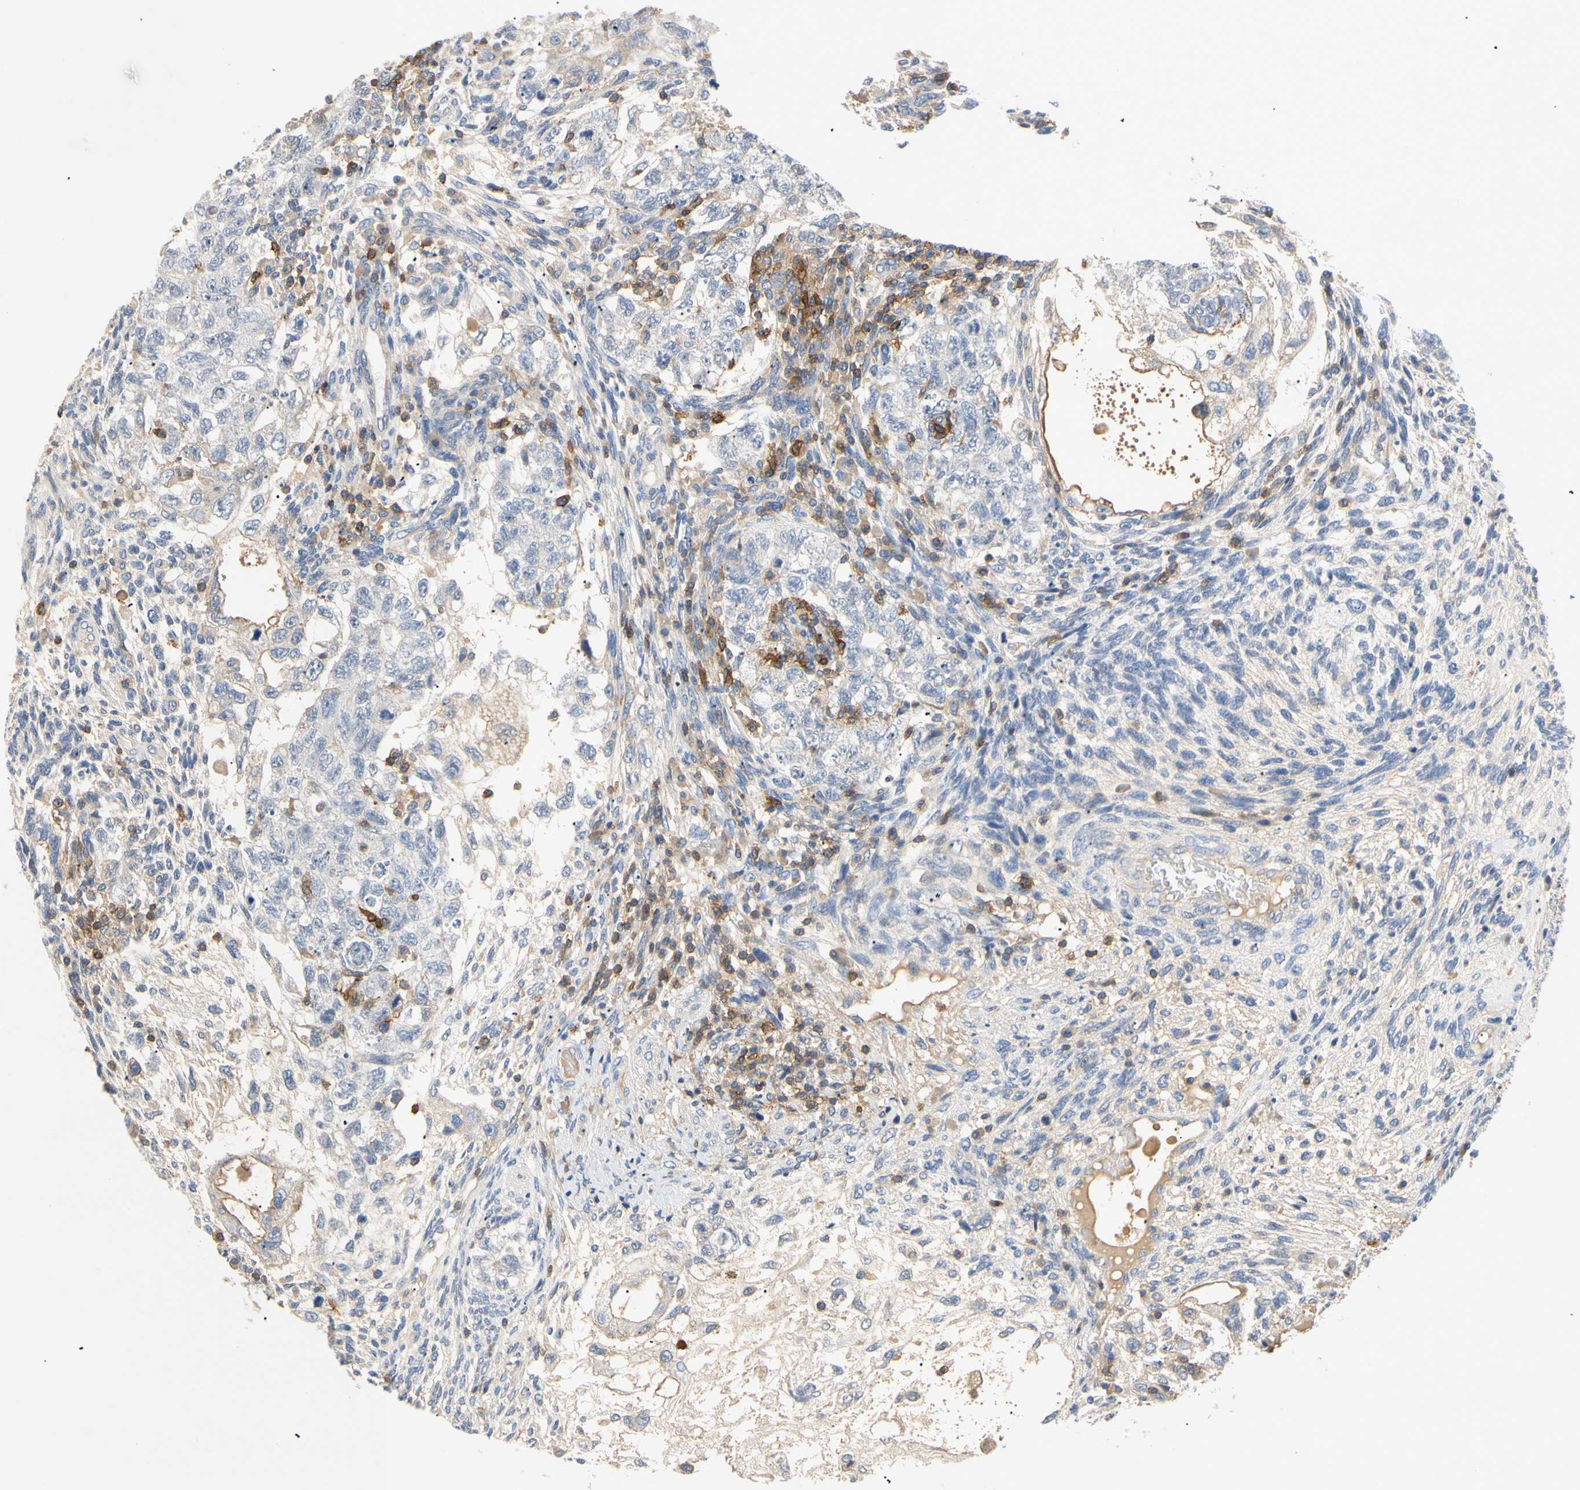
{"staining": {"intensity": "negative", "quantity": "none", "location": "none"}, "tissue": "testis cancer", "cell_type": "Tumor cells", "image_type": "cancer", "snomed": [{"axis": "morphology", "description": "Normal tissue, NOS"}, {"axis": "morphology", "description": "Carcinoma, Embryonal, NOS"}, {"axis": "topography", "description": "Testis"}], "caption": "Immunohistochemical staining of testis cancer (embryonal carcinoma) reveals no significant expression in tumor cells.", "gene": "TNFRSF18", "patient": {"sex": "male", "age": 36}}